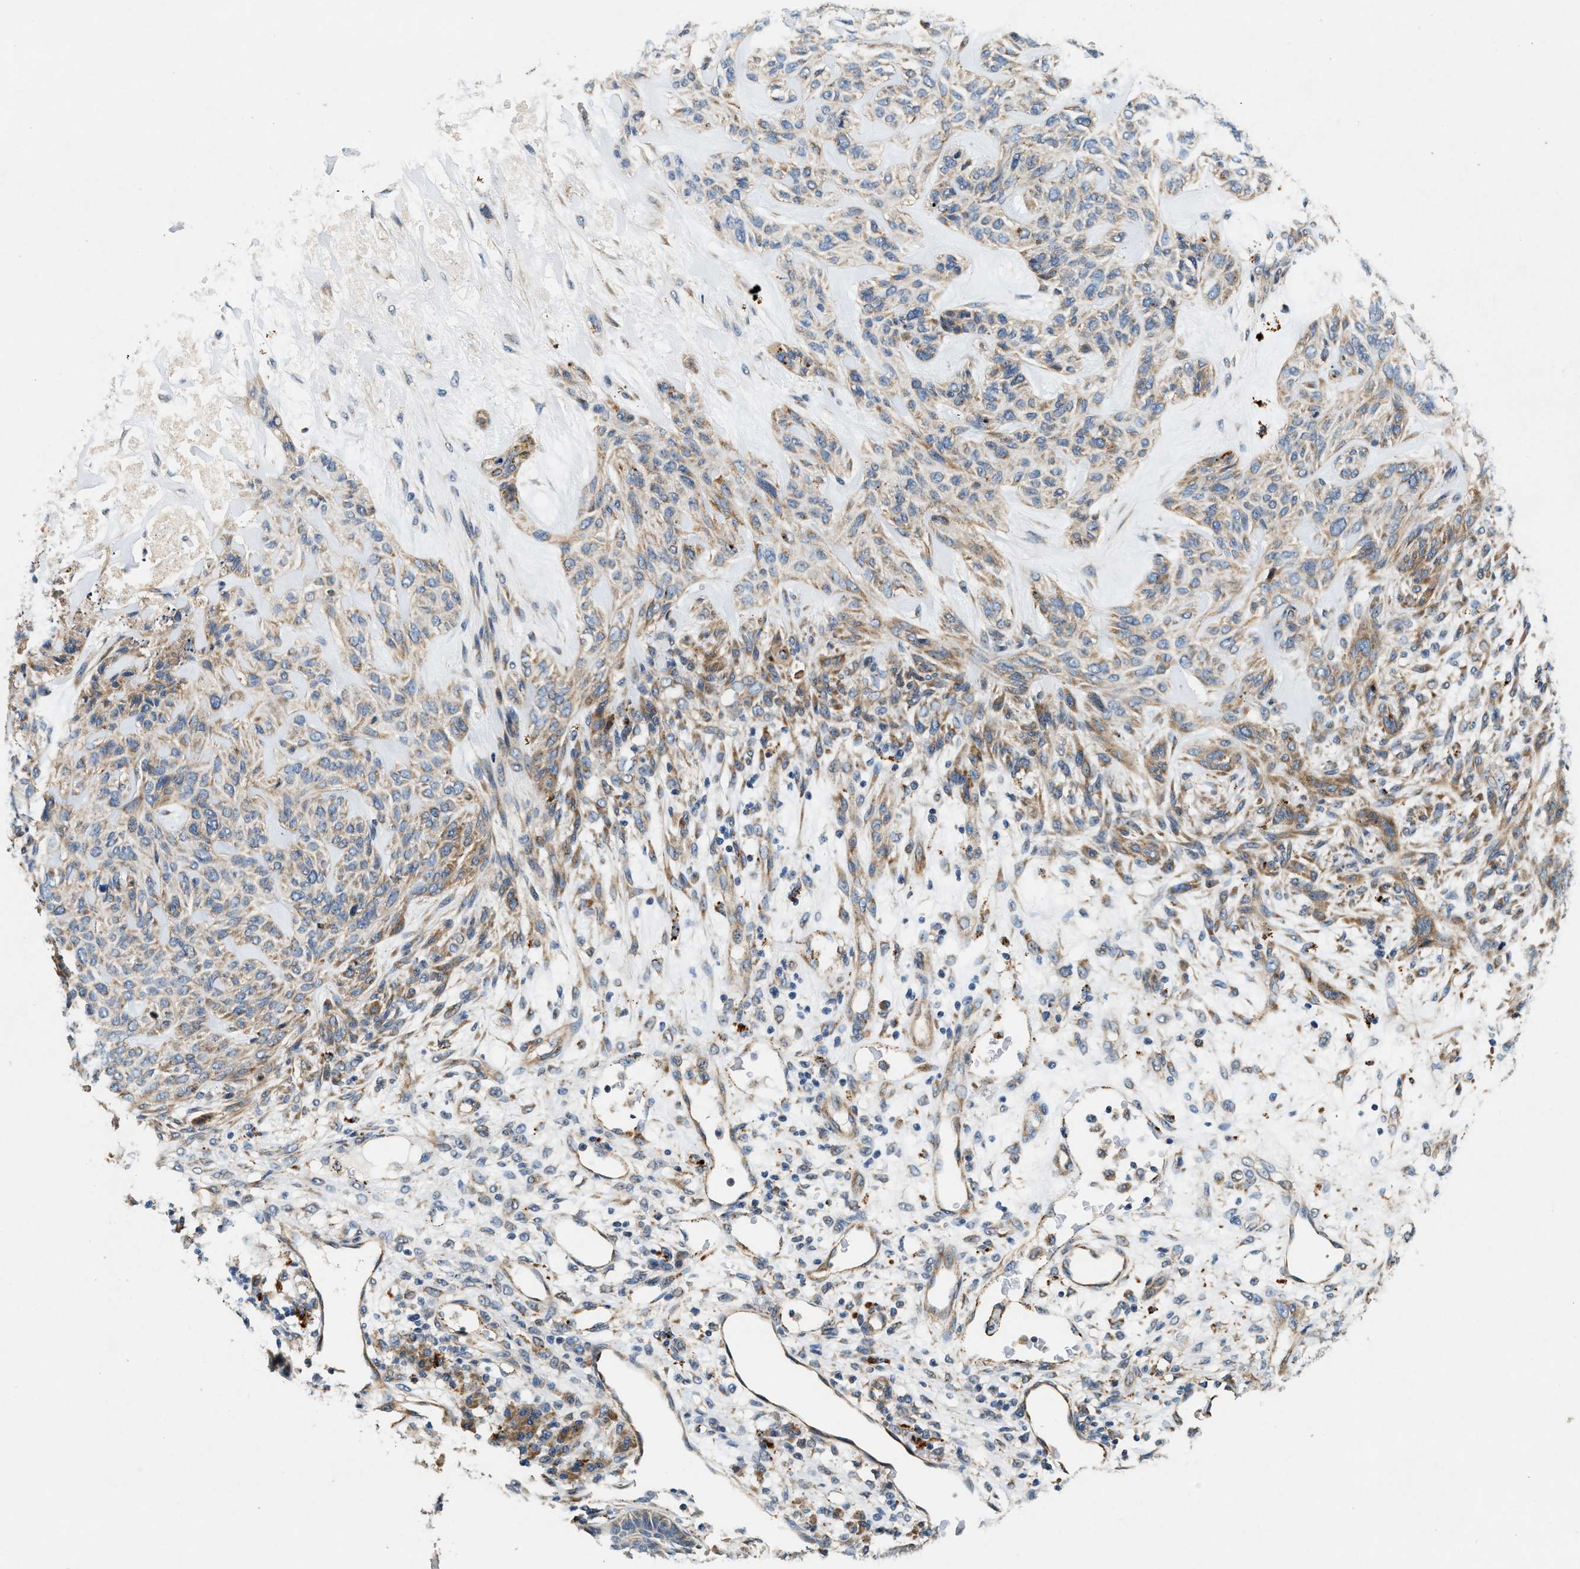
{"staining": {"intensity": "weak", "quantity": ">75%", "location": "cytoplasmic/membranous"}, "tissue": "skin cancer", "cell_type": "Tumor cells", "image_type": "cancer", "snomed": [{"axis": "morphology", "description": "Basal cell carcinoma"}, {"axis": "topography", "description": "Skin"}], "caption": "High-power microscopy captured an immunohistochemistry (IHC) image of skin basal cell carcinoma, revealing weak cytoplasmic/membranous positivity in about >75% of tumor cells.", "gene": "DUSP10", "patient": {"sex": "male", "age": 55}}